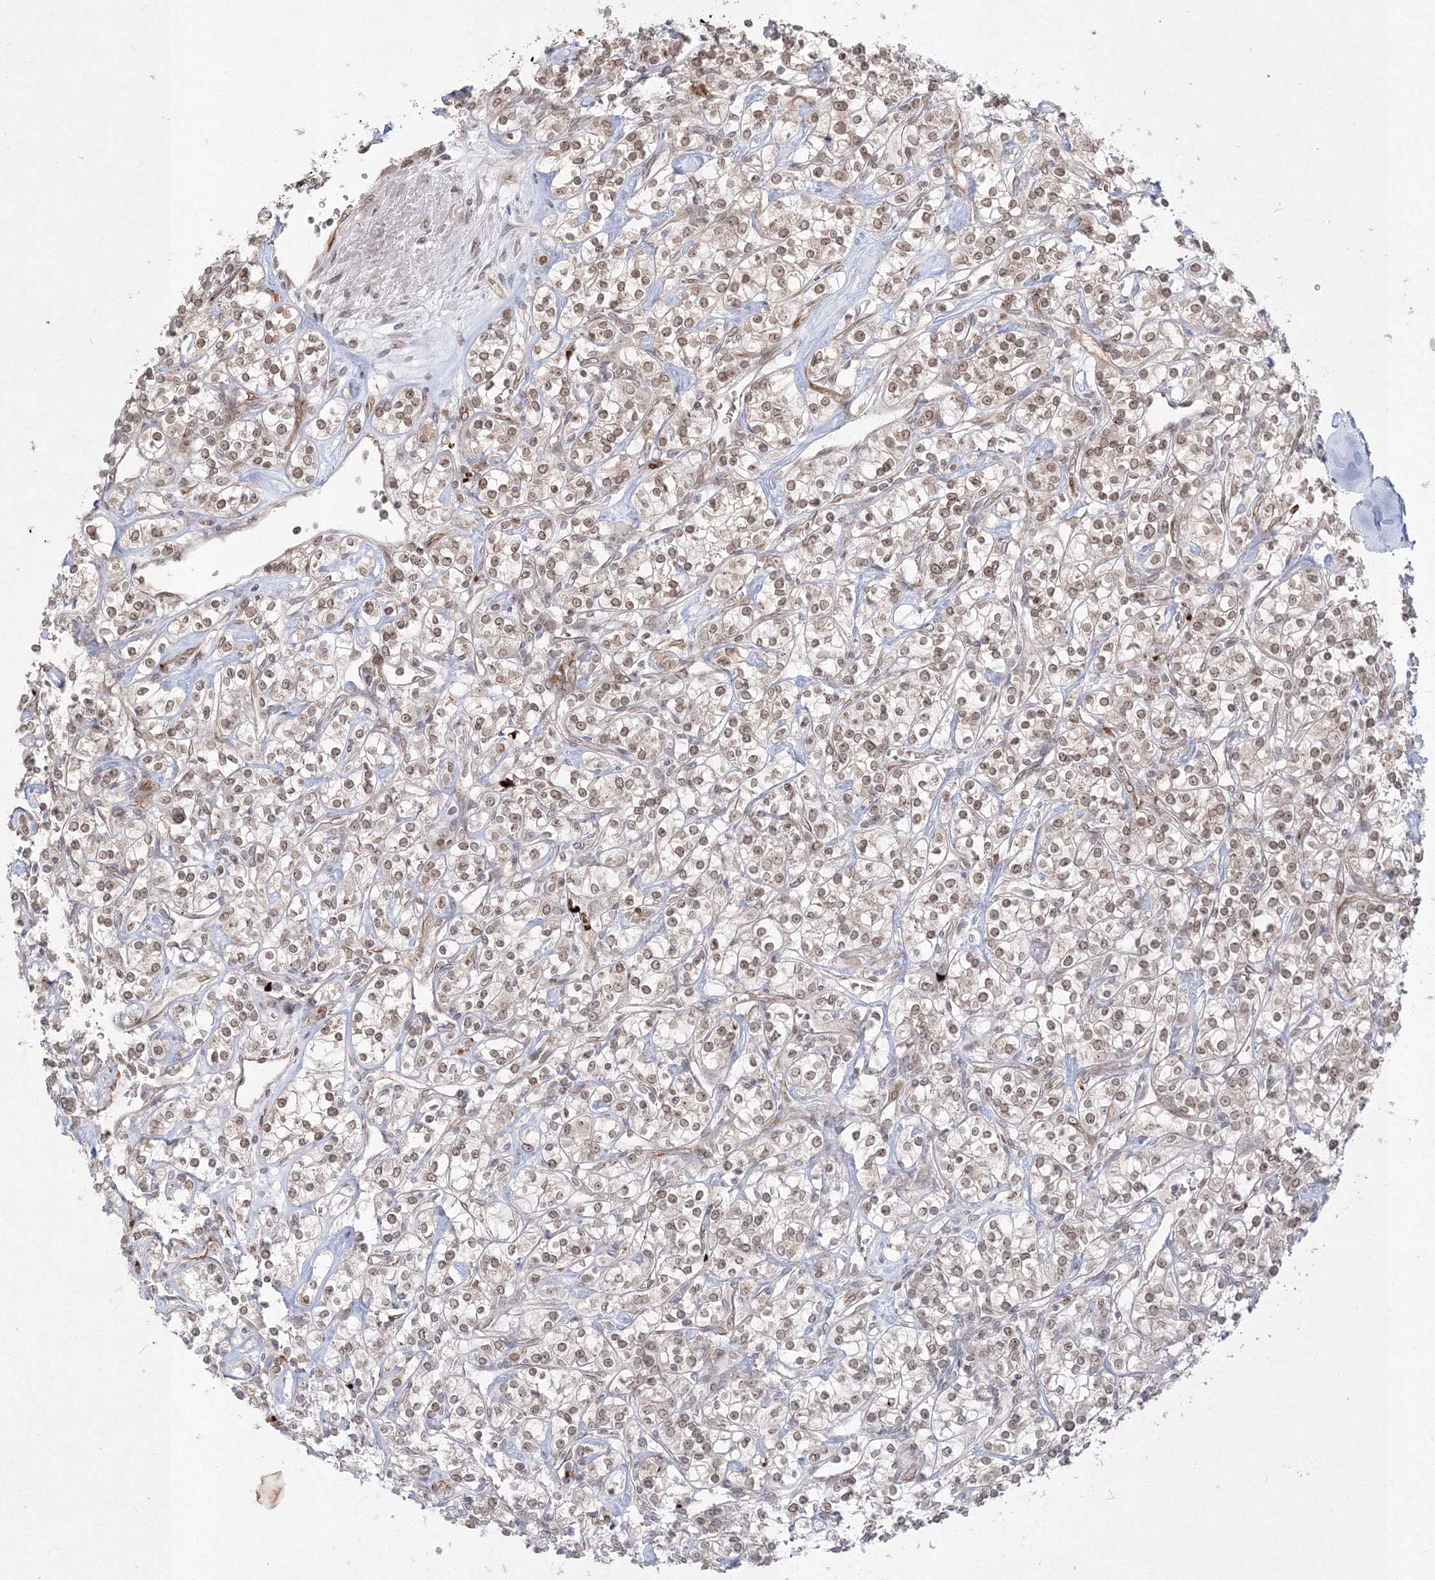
{"staining": {"intensity": "weak", "quantity": "25%-75%", "location": "cytoplasmic/membranous,nuclear"}, "tissue": "renal cancer", "cell_type": "Tumor cells", "image_type": "cancer", "snomed": [{"axis": "morphology", "description": "Adenocarcinoma, NOS"}, {"axis": "topography", "description": "Kidney"}], "caption": "Renal adenocarcinoma tissue displays weak cytoplasmic/membranous and nuclear staining in approximately 25%-75% of tumor cells", "gene": "DNAJB2", "patient": {"sex": "male", "age": 77}}